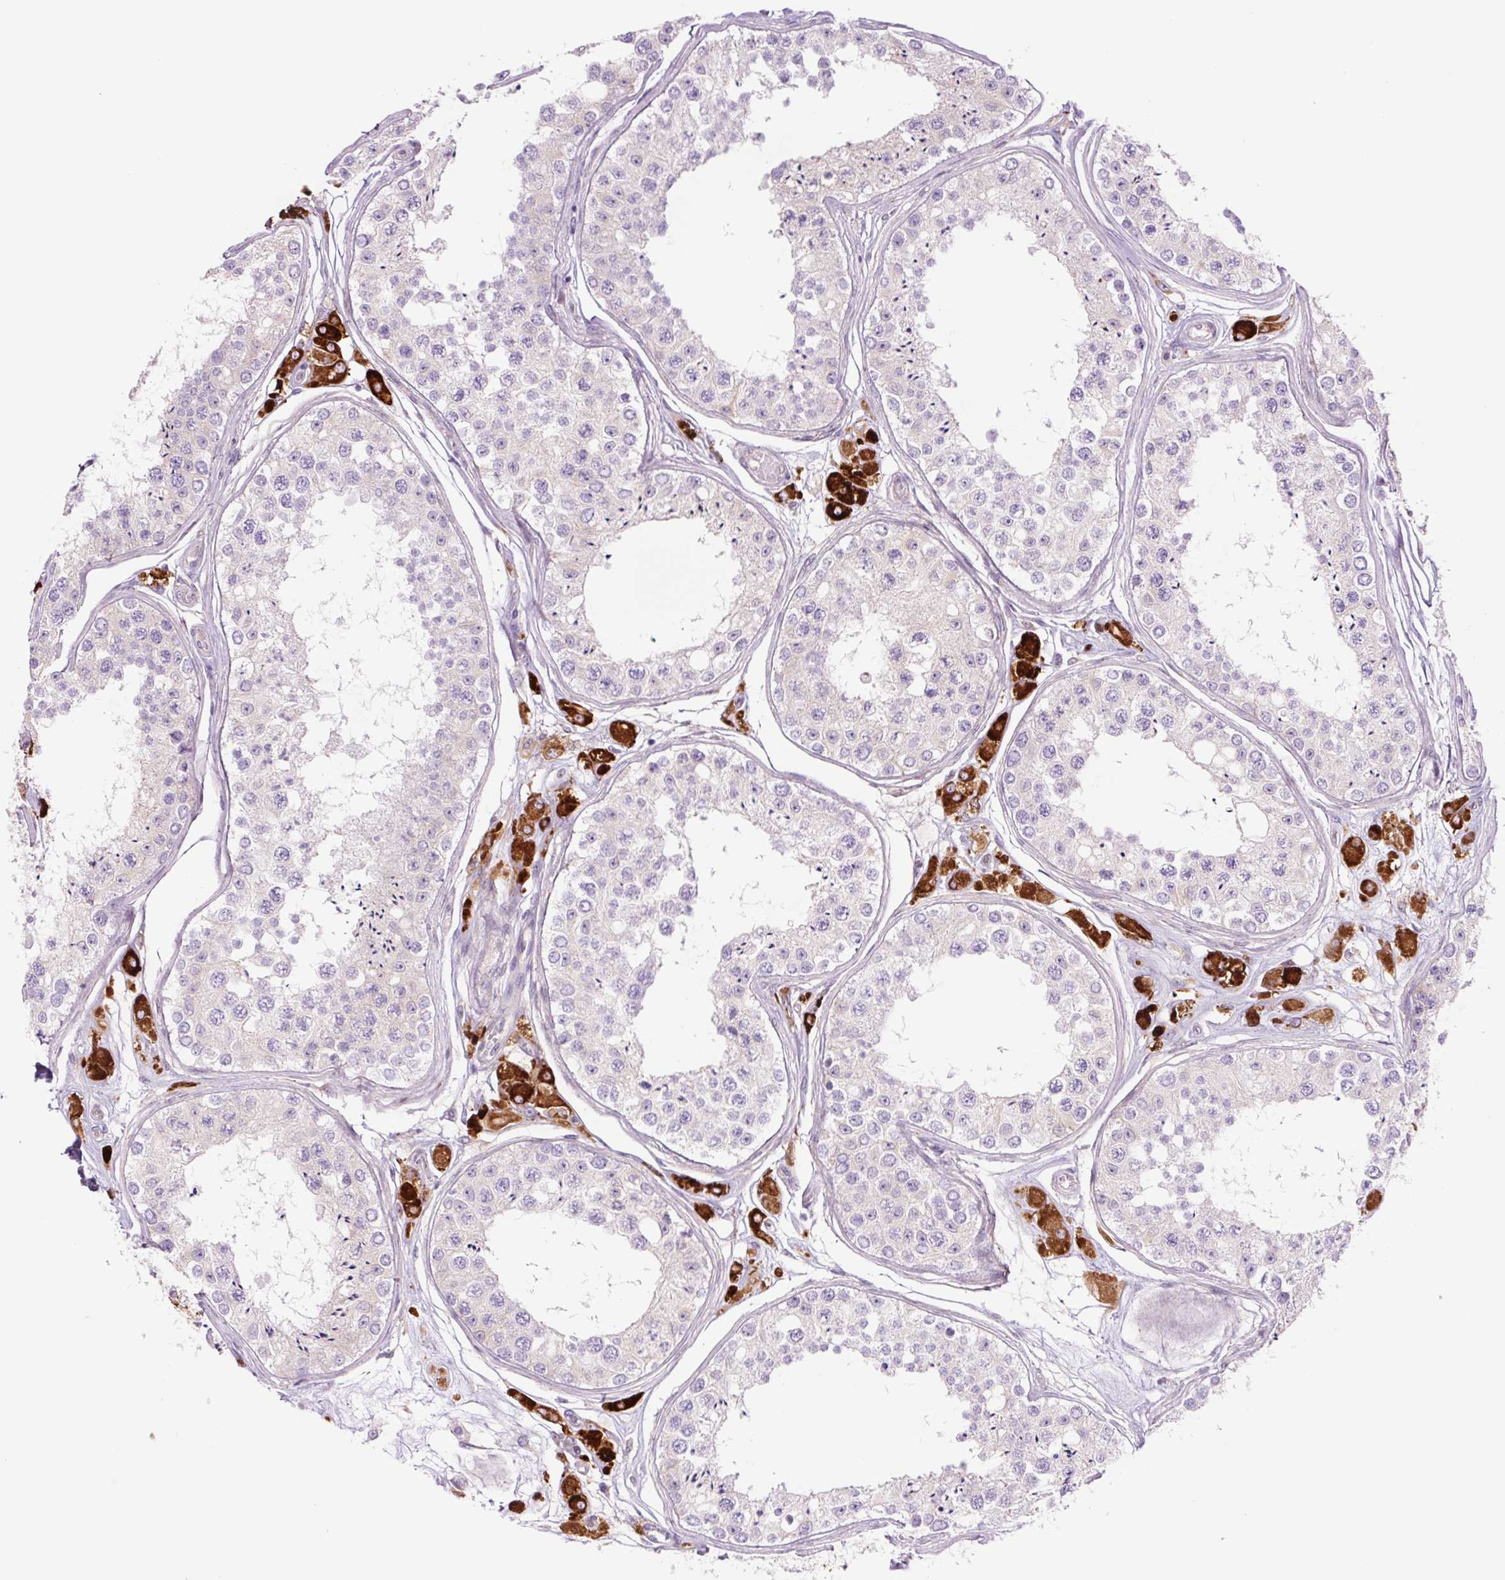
{"staining": {"intensity": "negative", "quantity": "none", "location": "none"}, "tissue": "testis", "cell_type": "Cells in seminiferous ducts", "image_type": "normal", "snomed": [{"axis": "morphology", "description": "Normal tissue, NOS"}, {"axis": "topography", "description": "Testis"}], "caption": "This is a histopathology image of immunohistochemistry staining of unremarkable testis, which shows no staining in cells in seminiferous ducts.", "gene": "SH2D6", "patient": {"sex": "male", "age": 25}}